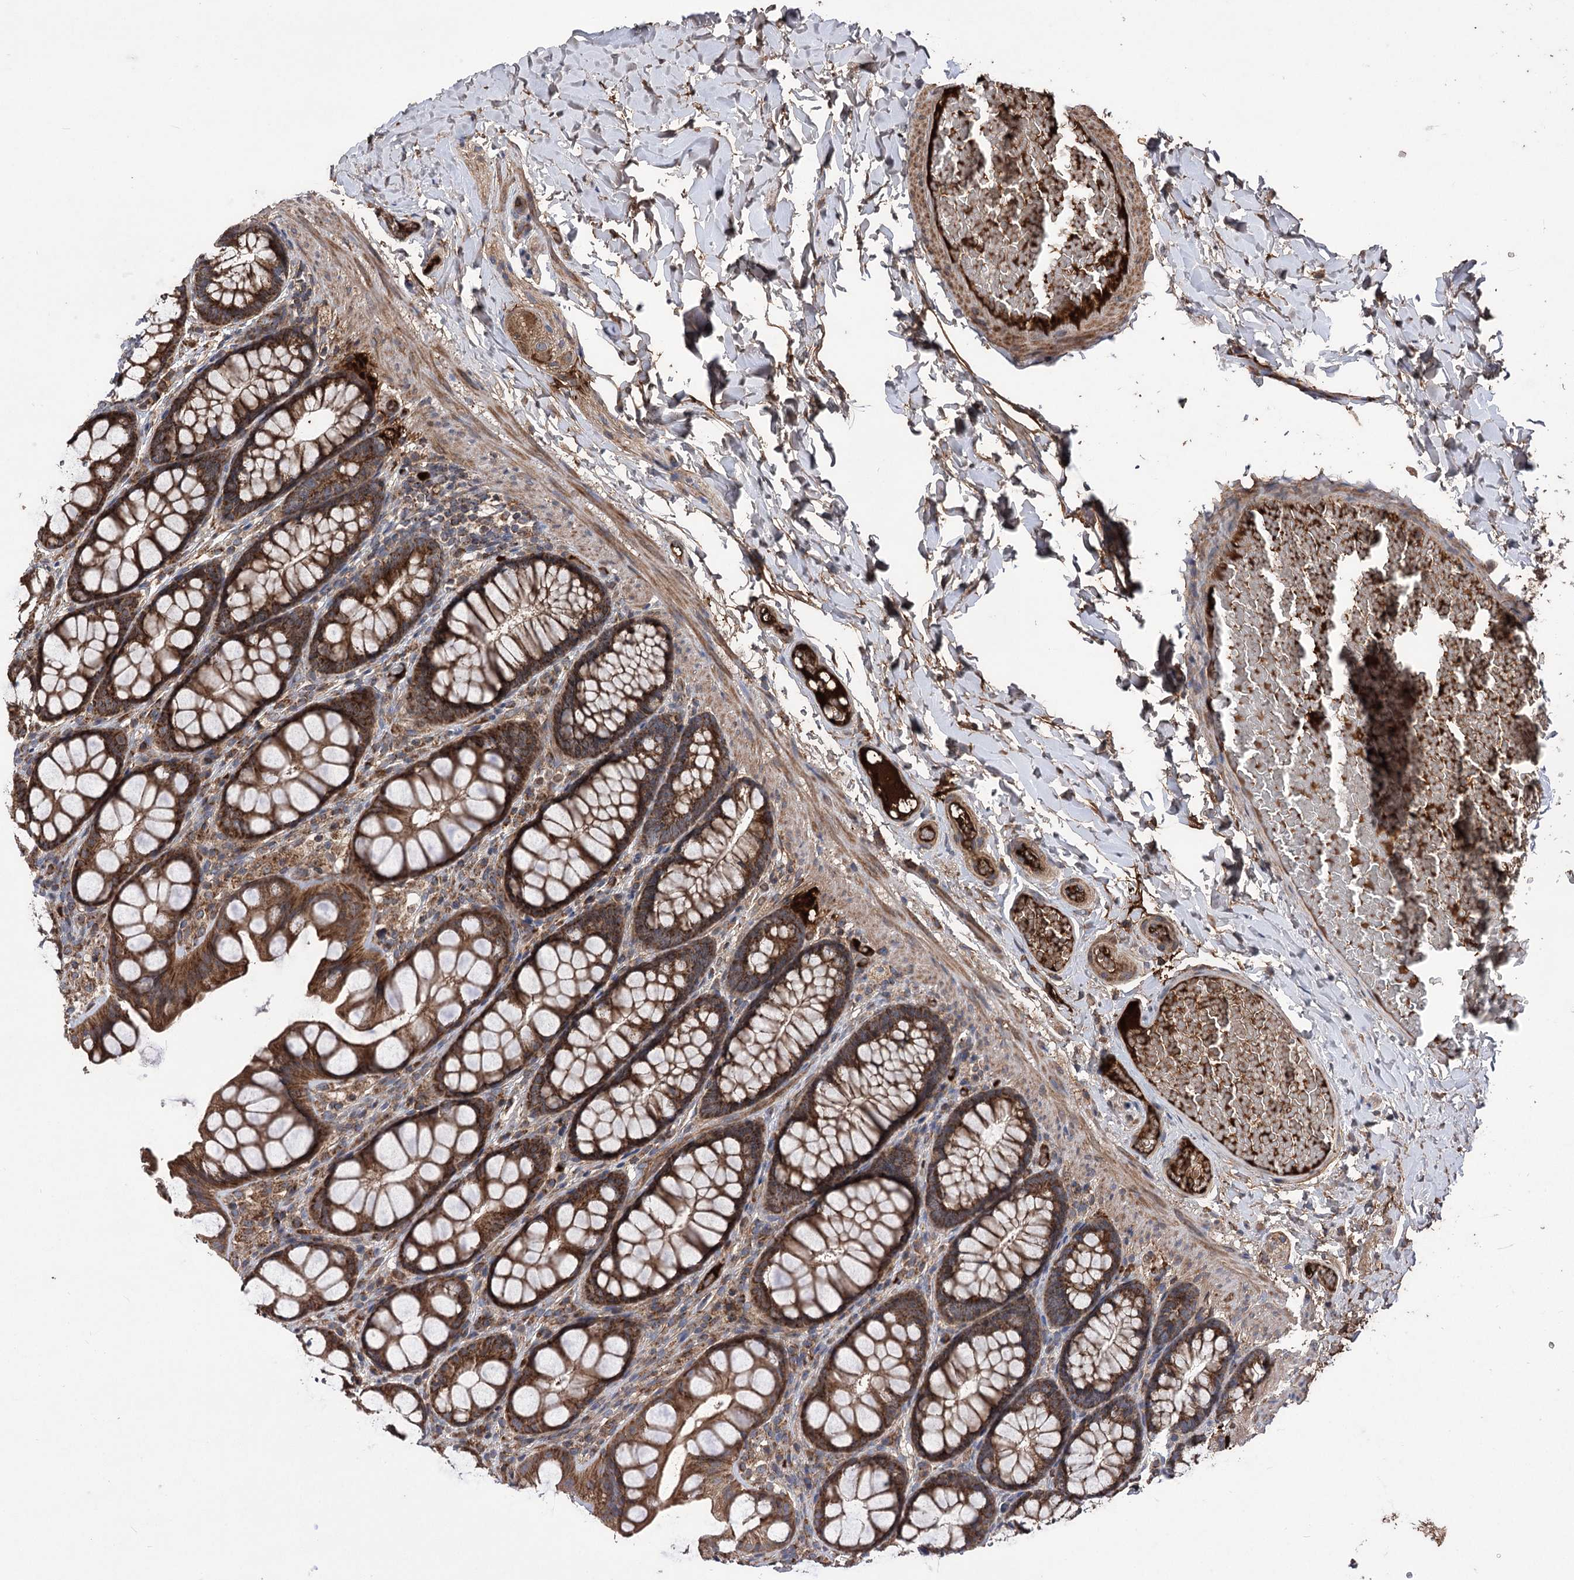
{"staining": {"intensity": "strong", "quantity": ">75%", "location": "cytoplasmic/membranous"}, "tissue": "colon", "cell_type": "Endothelial cells", "image_type": "normal", "snomed": [{"axis": "morphology", "description": "Normal tissue, NOS"}, {"axis": "topography", "description": "Colon"}], "caption": "IHC (DAB) staining of normal colon reveals strong cytoplasmic/membranous protein positivity in about >75% of endothelial cells.", "gene": "RASSF3", "patient": {"sex": "male", "age": 47}}